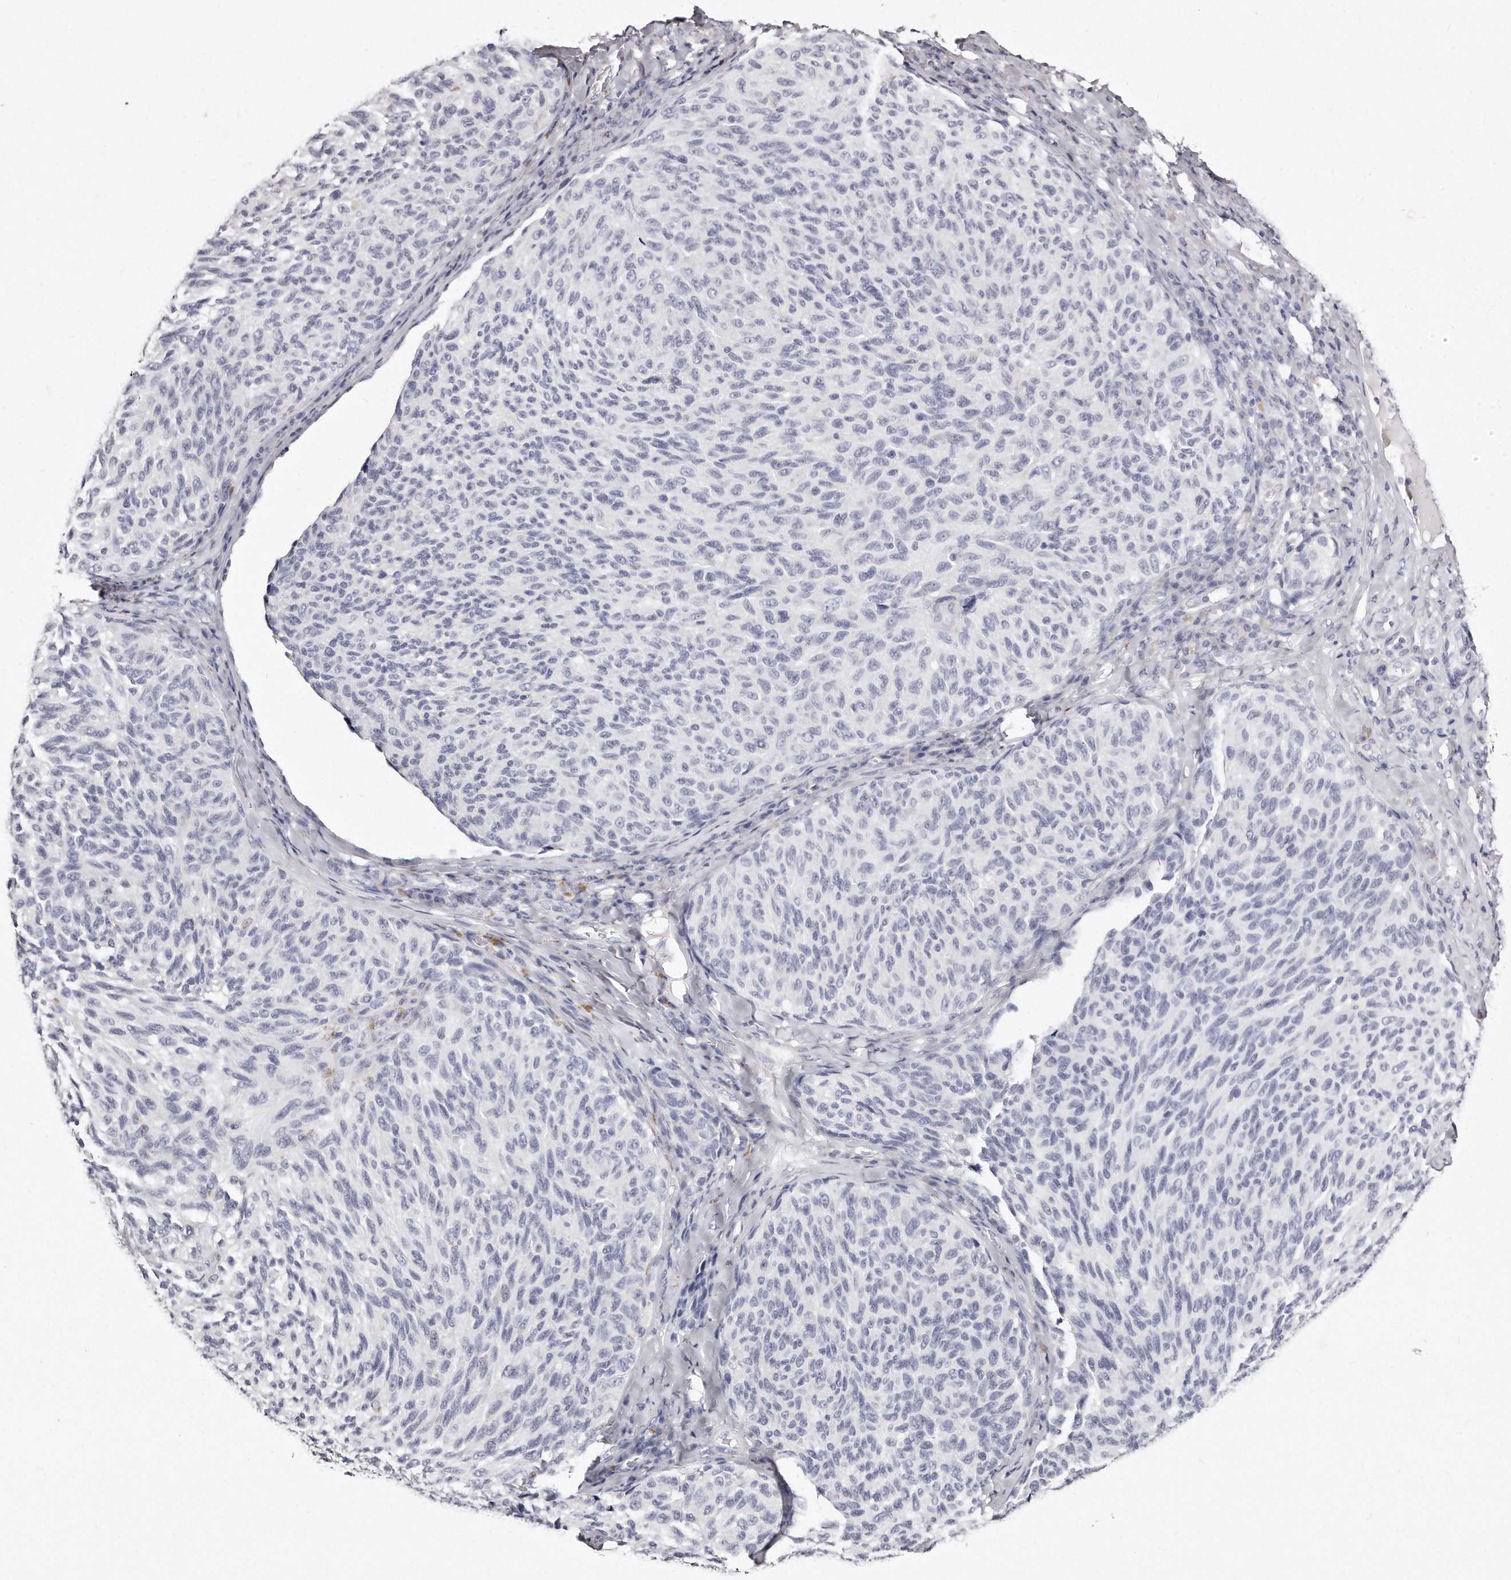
{"staining": {"intensity": "negative", "quantity": "none", "location": "none"}, "tissue": "melanoma", "cell_type": "Tumor cells", "image_type": "cancer", "snomed": [{"axis": "morphology", "description": "Malignant melanoma, NOS"}, {"axis": "topography", "description": "Skin"}], "caption": "High magnification brightfield microscopy of melanoma stained with DAB (3,3'-diaminobenzidine) (brown) and counterstained with hematoxylin (blue): tumor cells show no significant expression. Brightfield microscopy of IHC stained with DAB (brown) and hematoxylin (blue), captured at high magnification.", "gene": "GDA", "patient": {"sex": "female", "age": 73}}